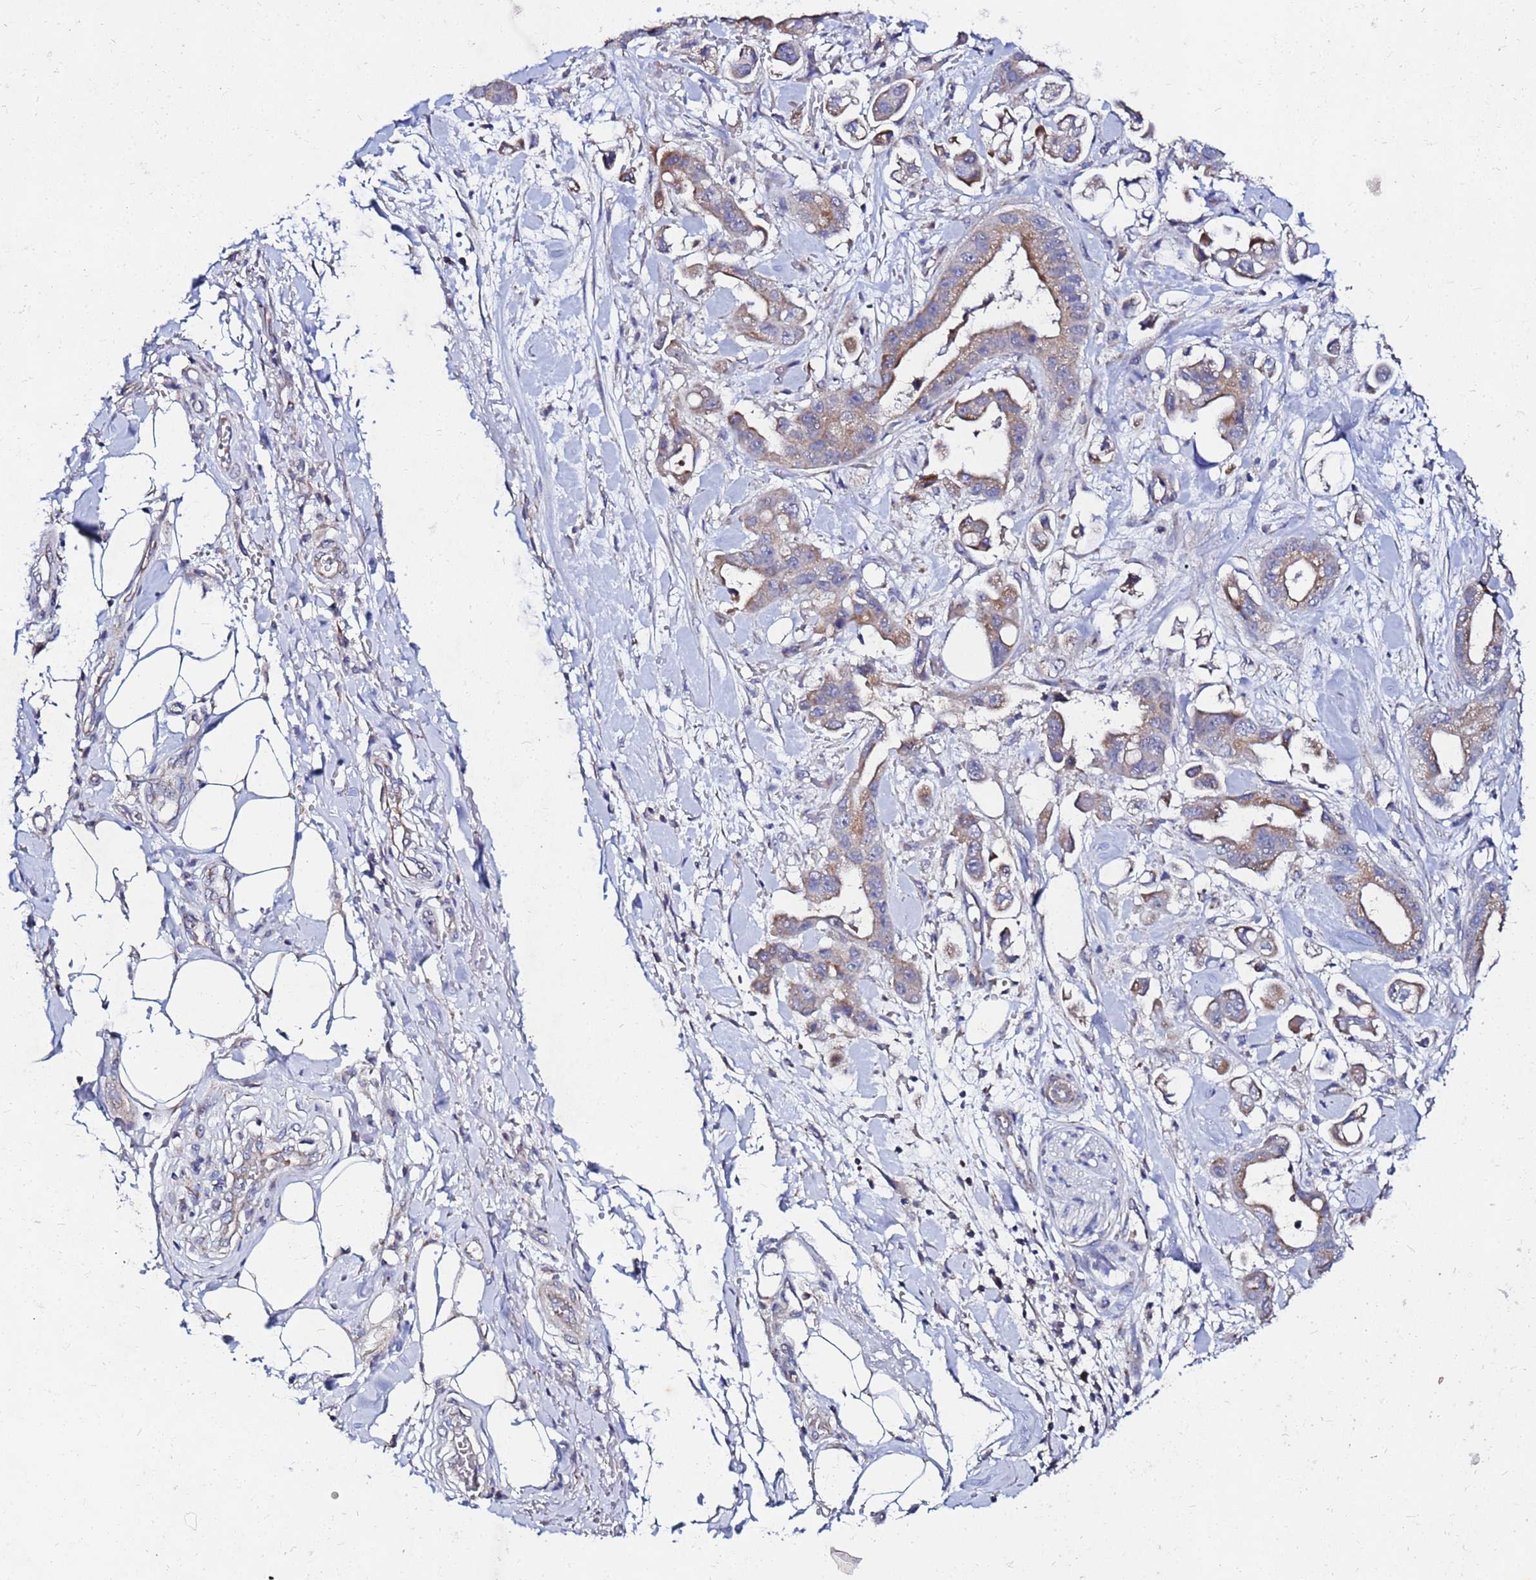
{"staining": {"intensity": "moderate", "quantity": "25%-75%", "location": "cytoplasmic/membranous"}, "tissue": "stomach cancer", "cell_type": "Tumor cells", "image_type": "cancer", "snomed": [{"axis": "morphology", "description": "Adenocarcinoma, NOS"}, {"axis": "topography", "description": "Stomach"}], "caption": "Human stomach cancer (adenocarcinoma) stained with a brown dye reveals moderate cytoplasmic/membranous positive positivity in approximately 25%-75% of tumor cells.", "gene": "FAHD2A", "patient": {"sex": "male", "age": 62}}